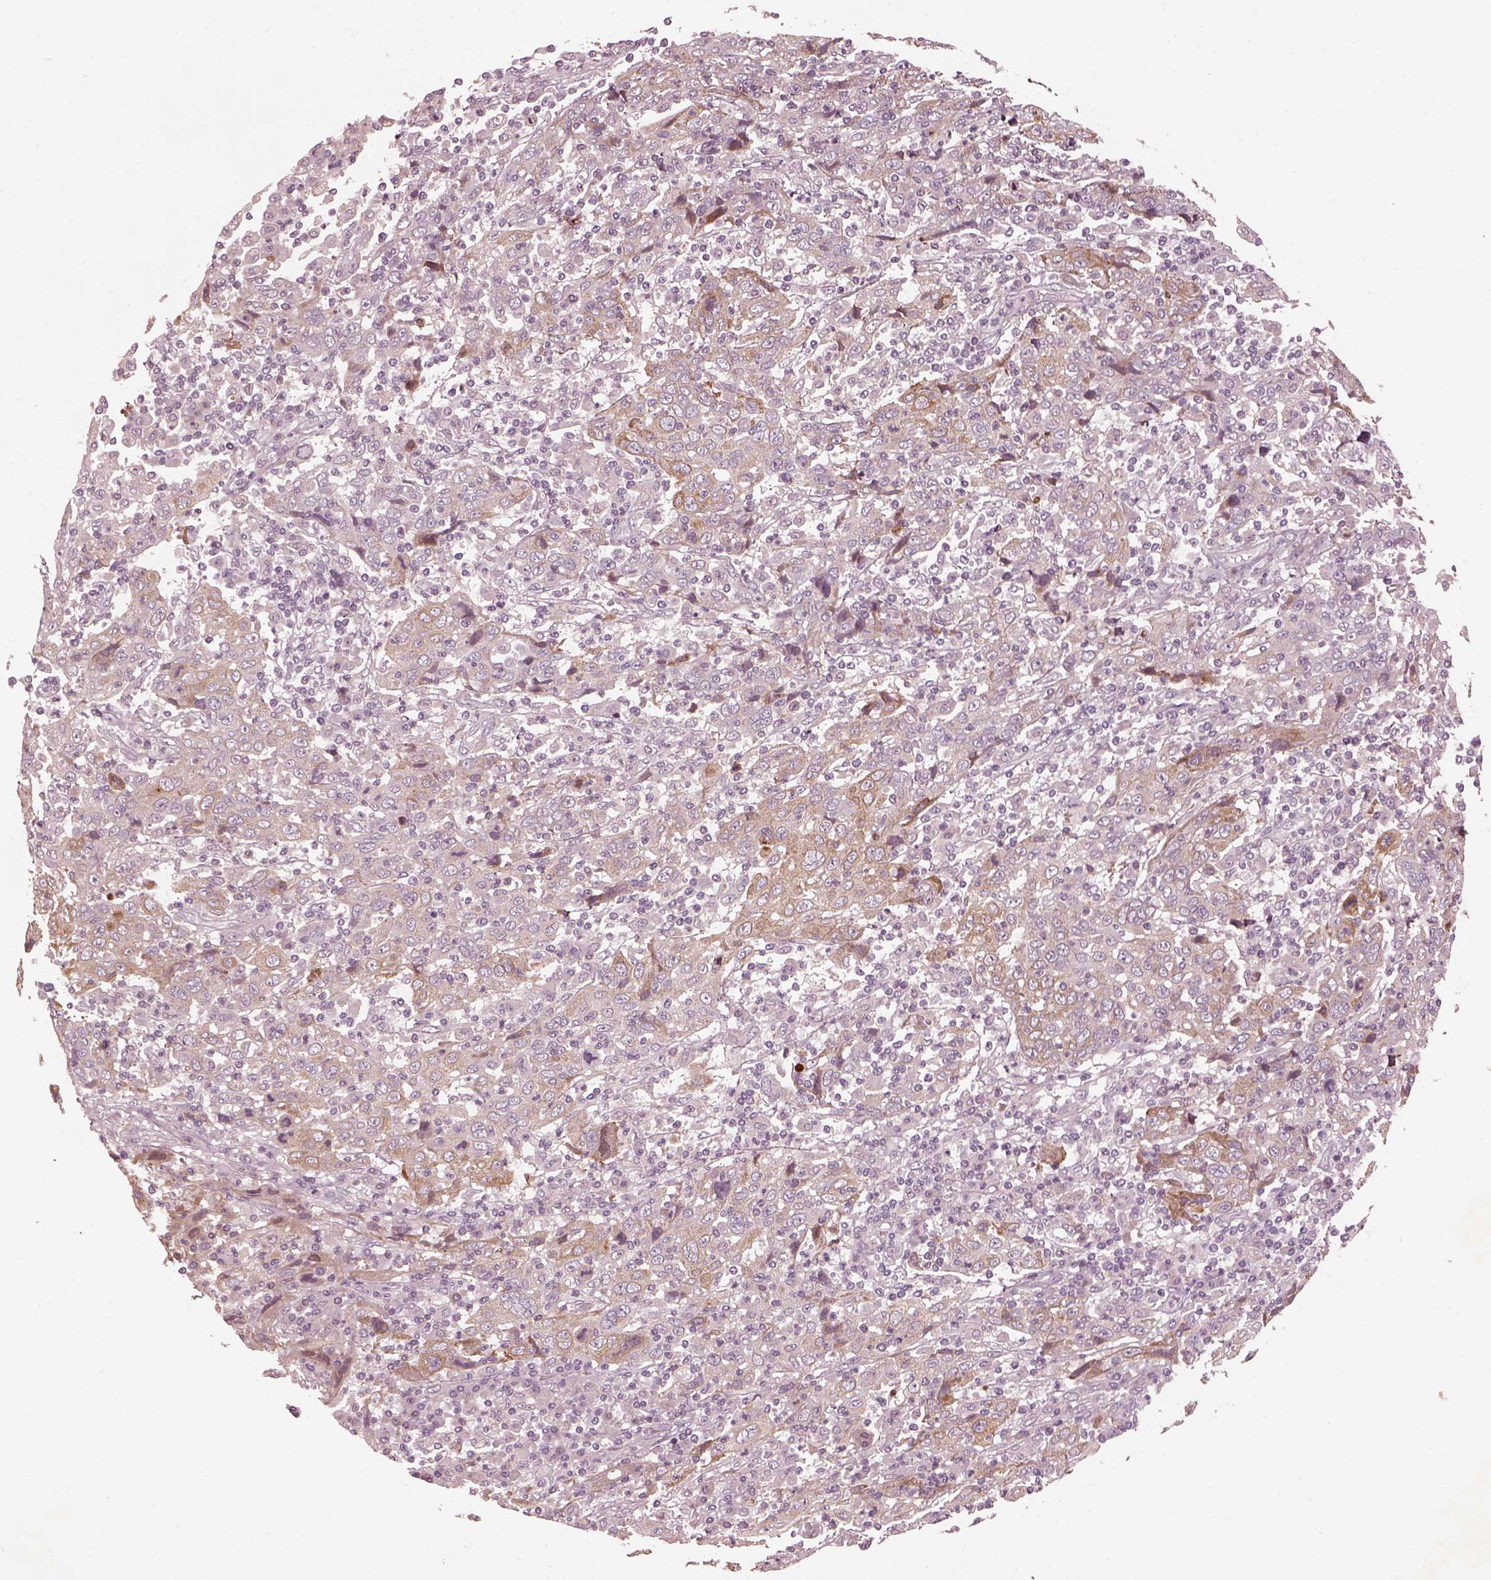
{"staining": {"intensity": "weak", "quantity": "<25%", "location": "cytoplasmic/membranous"}, "tissue": "cervical cancer", "cell_type": "Tumor cells", "image_type": "cancer", "snomed": [{"axis": "morphology", "description": "Squamous cell carcinoma, NOS"}, {"axis": "topography", "description": "Cervix"}], "caption": "Protein analysis of cervical squamous cell carcinoma shows no significant positivity in tumor cells.", "gene": "EFEMP1", "patient": {"sex": "female", "age": 46}}